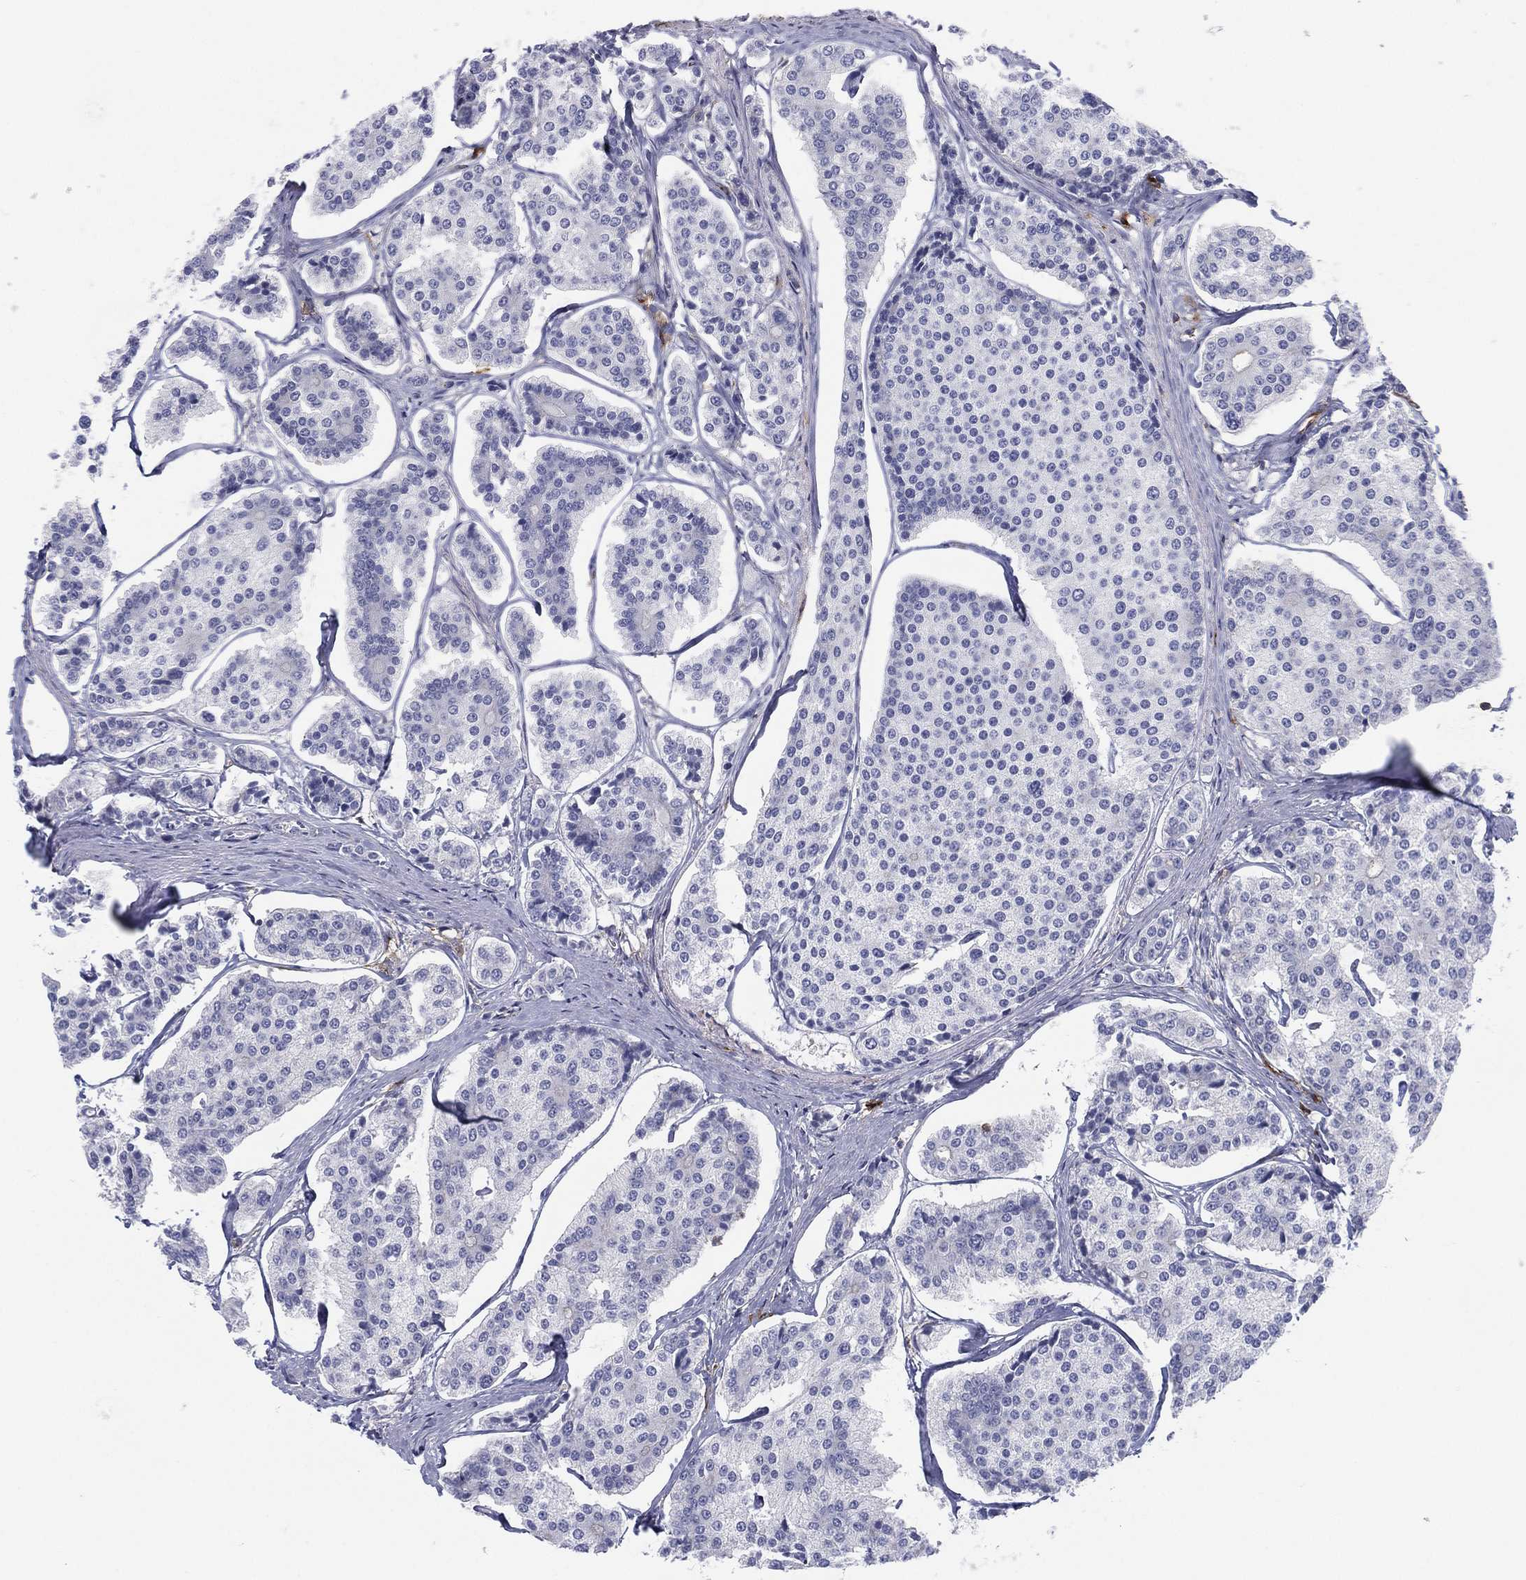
{"staining": {"intensity": "negative", "quantity": "none", "location": "none"}, "tissue": "carcinoid", "cell_type": "Tumor cells", "image_type": "cancer", "snomed": [{"axis": "morphology", "description": "Carcinoid, malignant, NOS"}, {"axis": "topography", "description": "Small intestine"}], "caption": "Immunohistochemical staining of carcinoid displays no significant expression in tumor cells. (Brightfield microscopy of DAB (3,3'-diaminobenzidine) IHC at high magnification).", "gene": "SELPLG", "patient": {"sex": "female", "age": 65}}